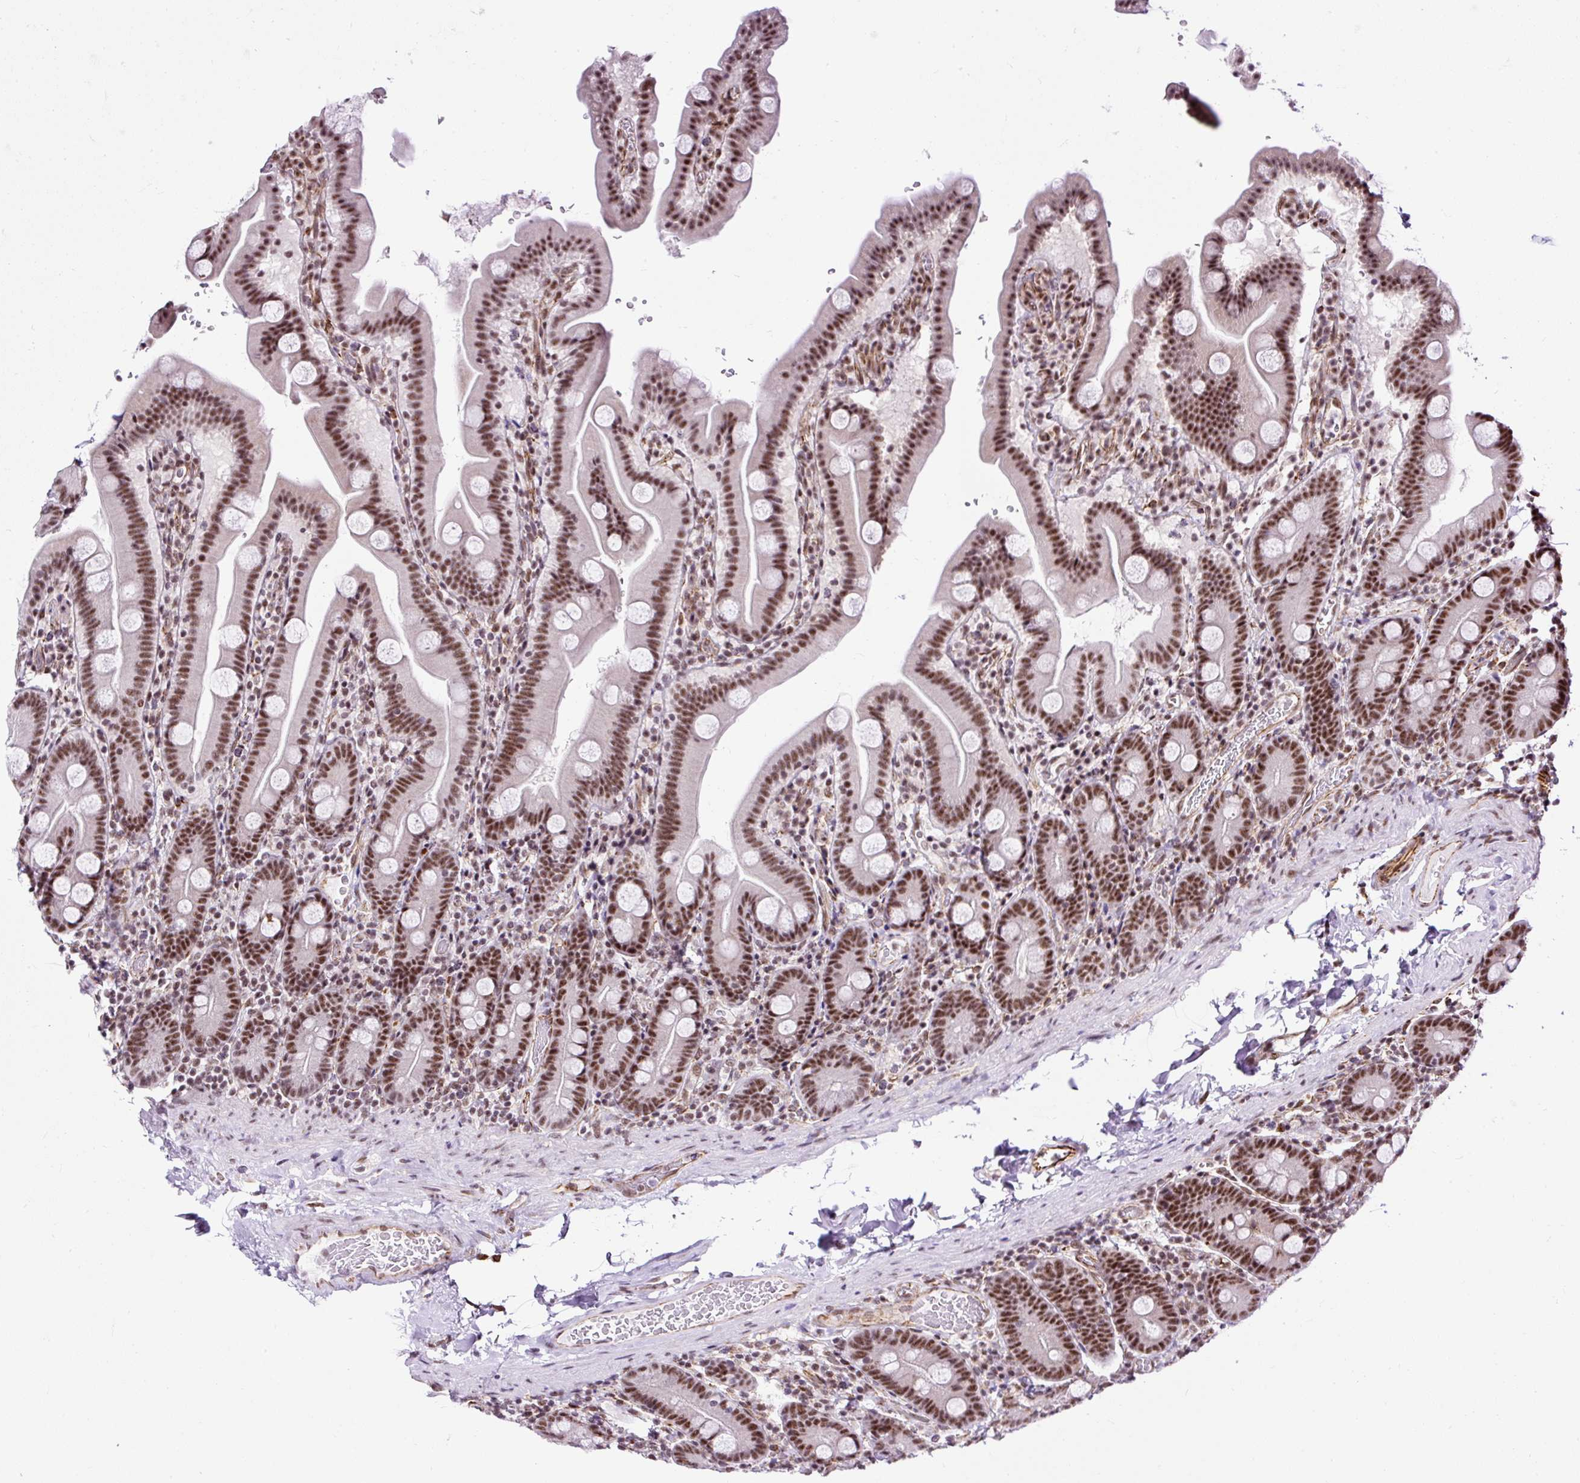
{"staining": {"intensity": "moderate", "quantity": ">75%", "location": "nuclear"}, "tissue": "duodenum", "cell_type": "Glandular cells", "image_type": "normal", "snomed": [{"axis": "morphology", "description": "Normal tissue, NOS"}, {"axis": "topography", "description": "Duodenum"}], "caption": "A medium amount of moderate nuclear positivity is identified in approximately >75% of glandular cells in unremarkable duodenum. (Brightfield microscopy of DAB IHC at high magnification).", "gene": "FMC1", "patient": {"sex": "male", "age": 55}}